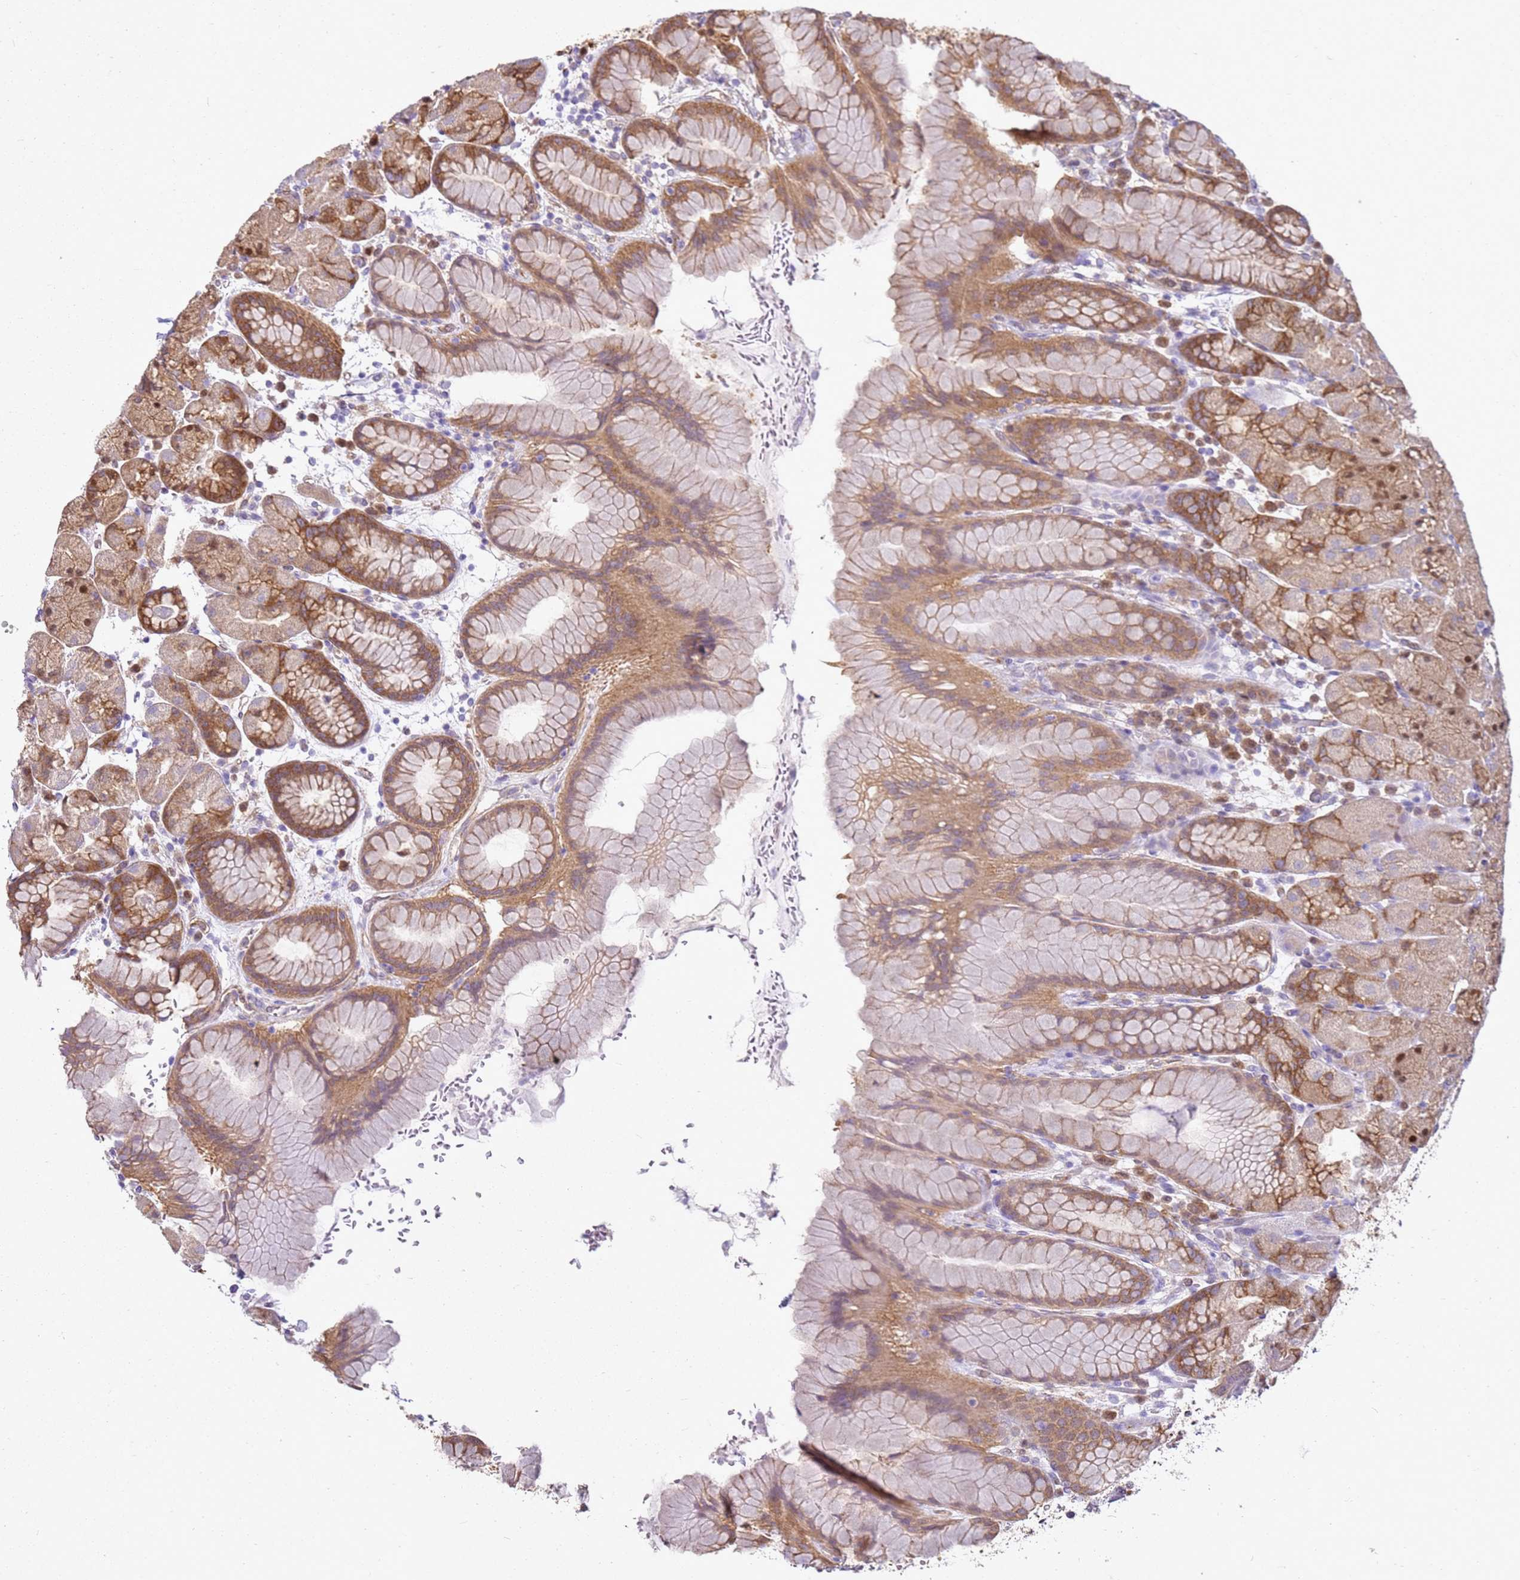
{"staining": {"intensity": "moderate", "quantity": ">75%", "location": "cytoplasmic/membranous,nuclear"}, "tissue": "stomach", "cell_type": "Glandular cells", "image_type": "normal", "snomed": [{"axis": "morphology", "description": "Normal tissue, NOS"}, {"axis": "topography", "description": "Stomach, upper"}, {"axis": "topography", "description": "Stomach, lower"}], "caption": "Stomach stained with a brown dye reveals moderate cytoplasmic/membranous,nuclear positive expression in about >75% of glandular cells.", "gene": "YWHAE", "patient": {"sex": "male", "age": 67}}